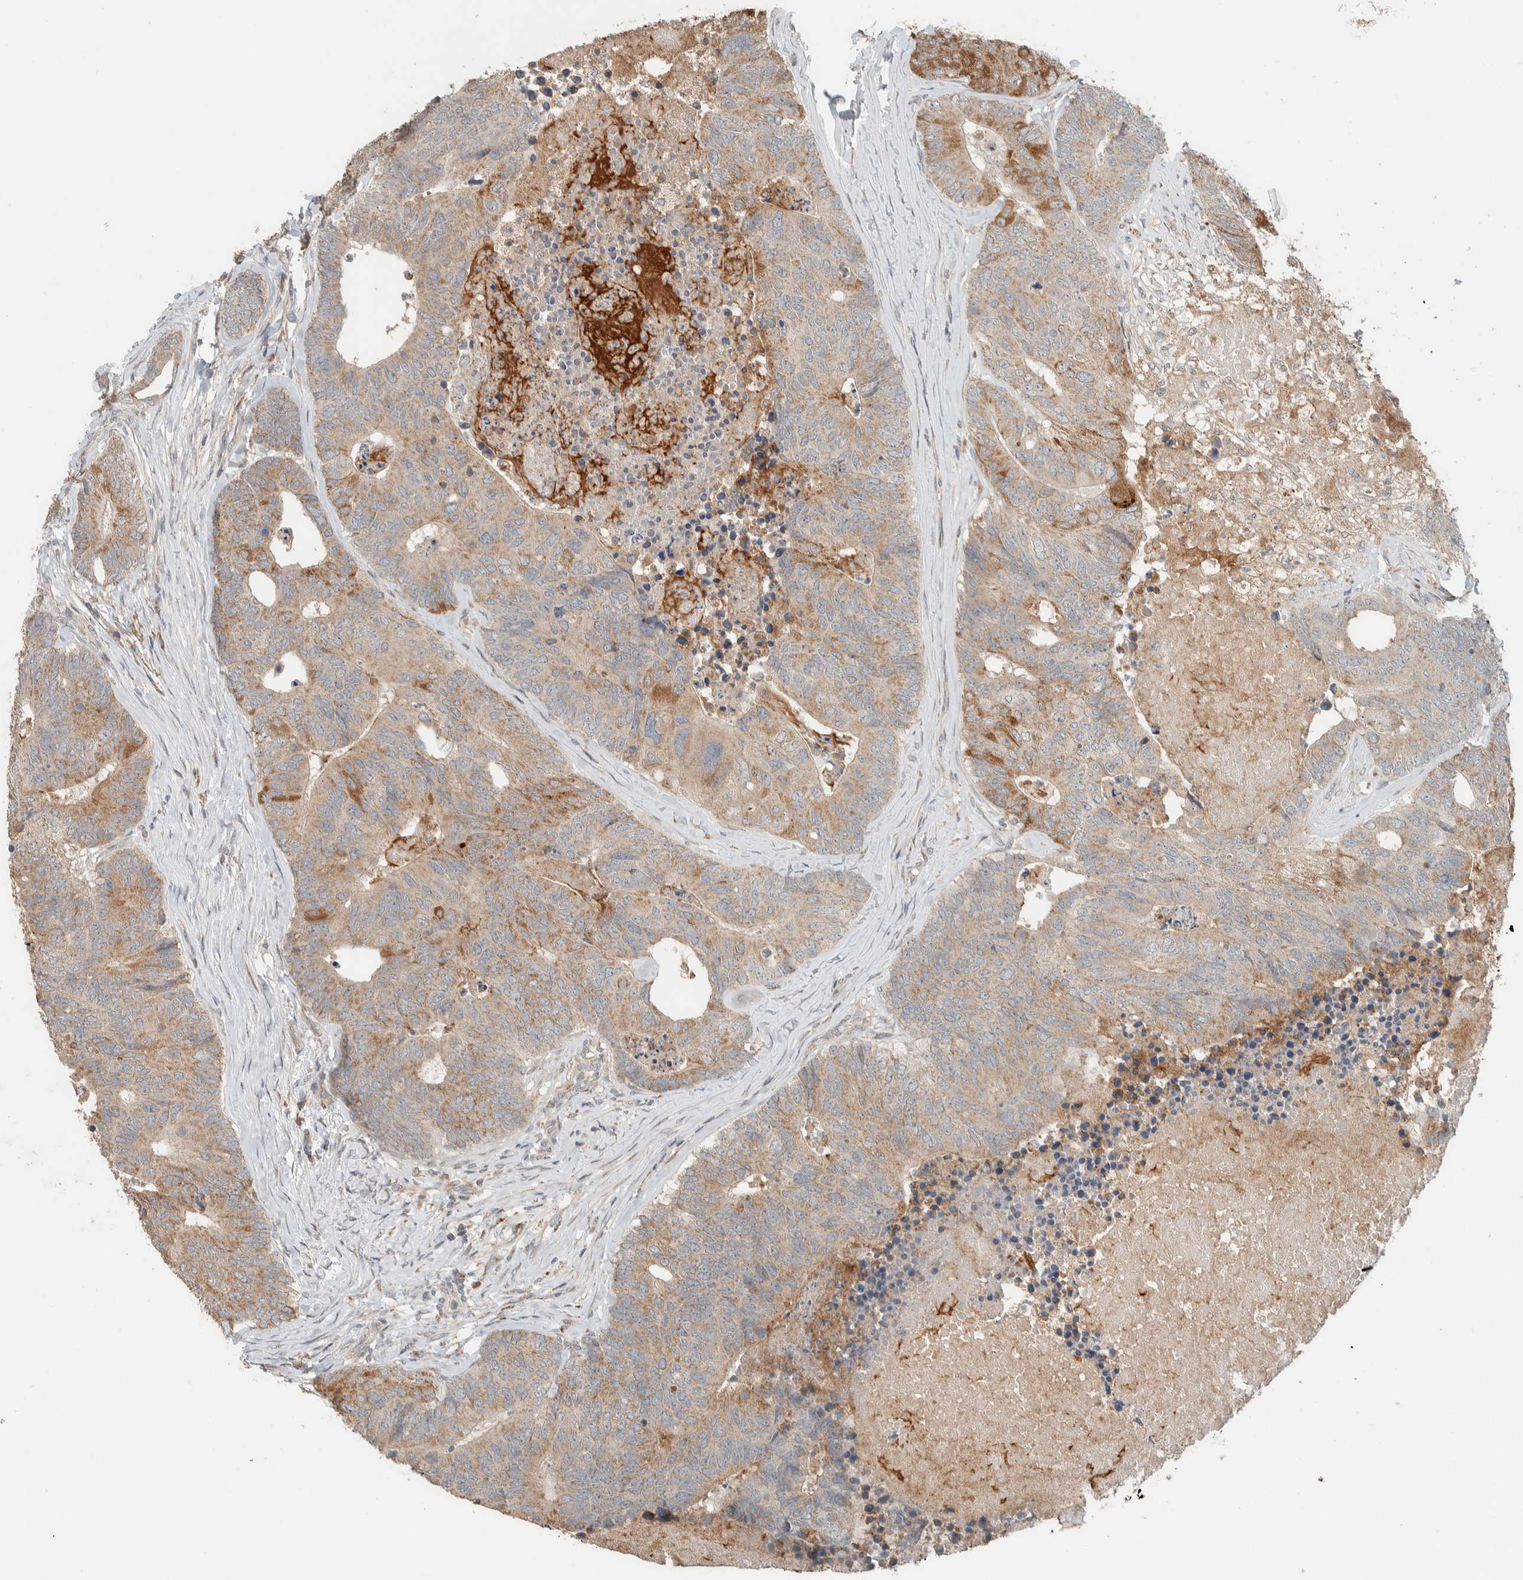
{"staining": {"intensity": "moderate", "quantity": ">75%", "location": "cytoplasmic/membranous"}, "tissue": "colorectal cancer", "cell_type": "Tumor cells", "image_type": "cancer", "snomed": [{"axis": "morphology", "description": "Adenocarcinoma, NOS"}, {"axis": "topography", "description": "Colon"}], "caption": "IHC of adenocarcinoma (colorectal) displays medium levels of moderate cytoplasmic/membranous positivity in about >75% of tumor cells. (IHC, brightfield microscopy, high magnification).", "gene": "NBR1", "patient": {"sex": "female", "age": 67}}